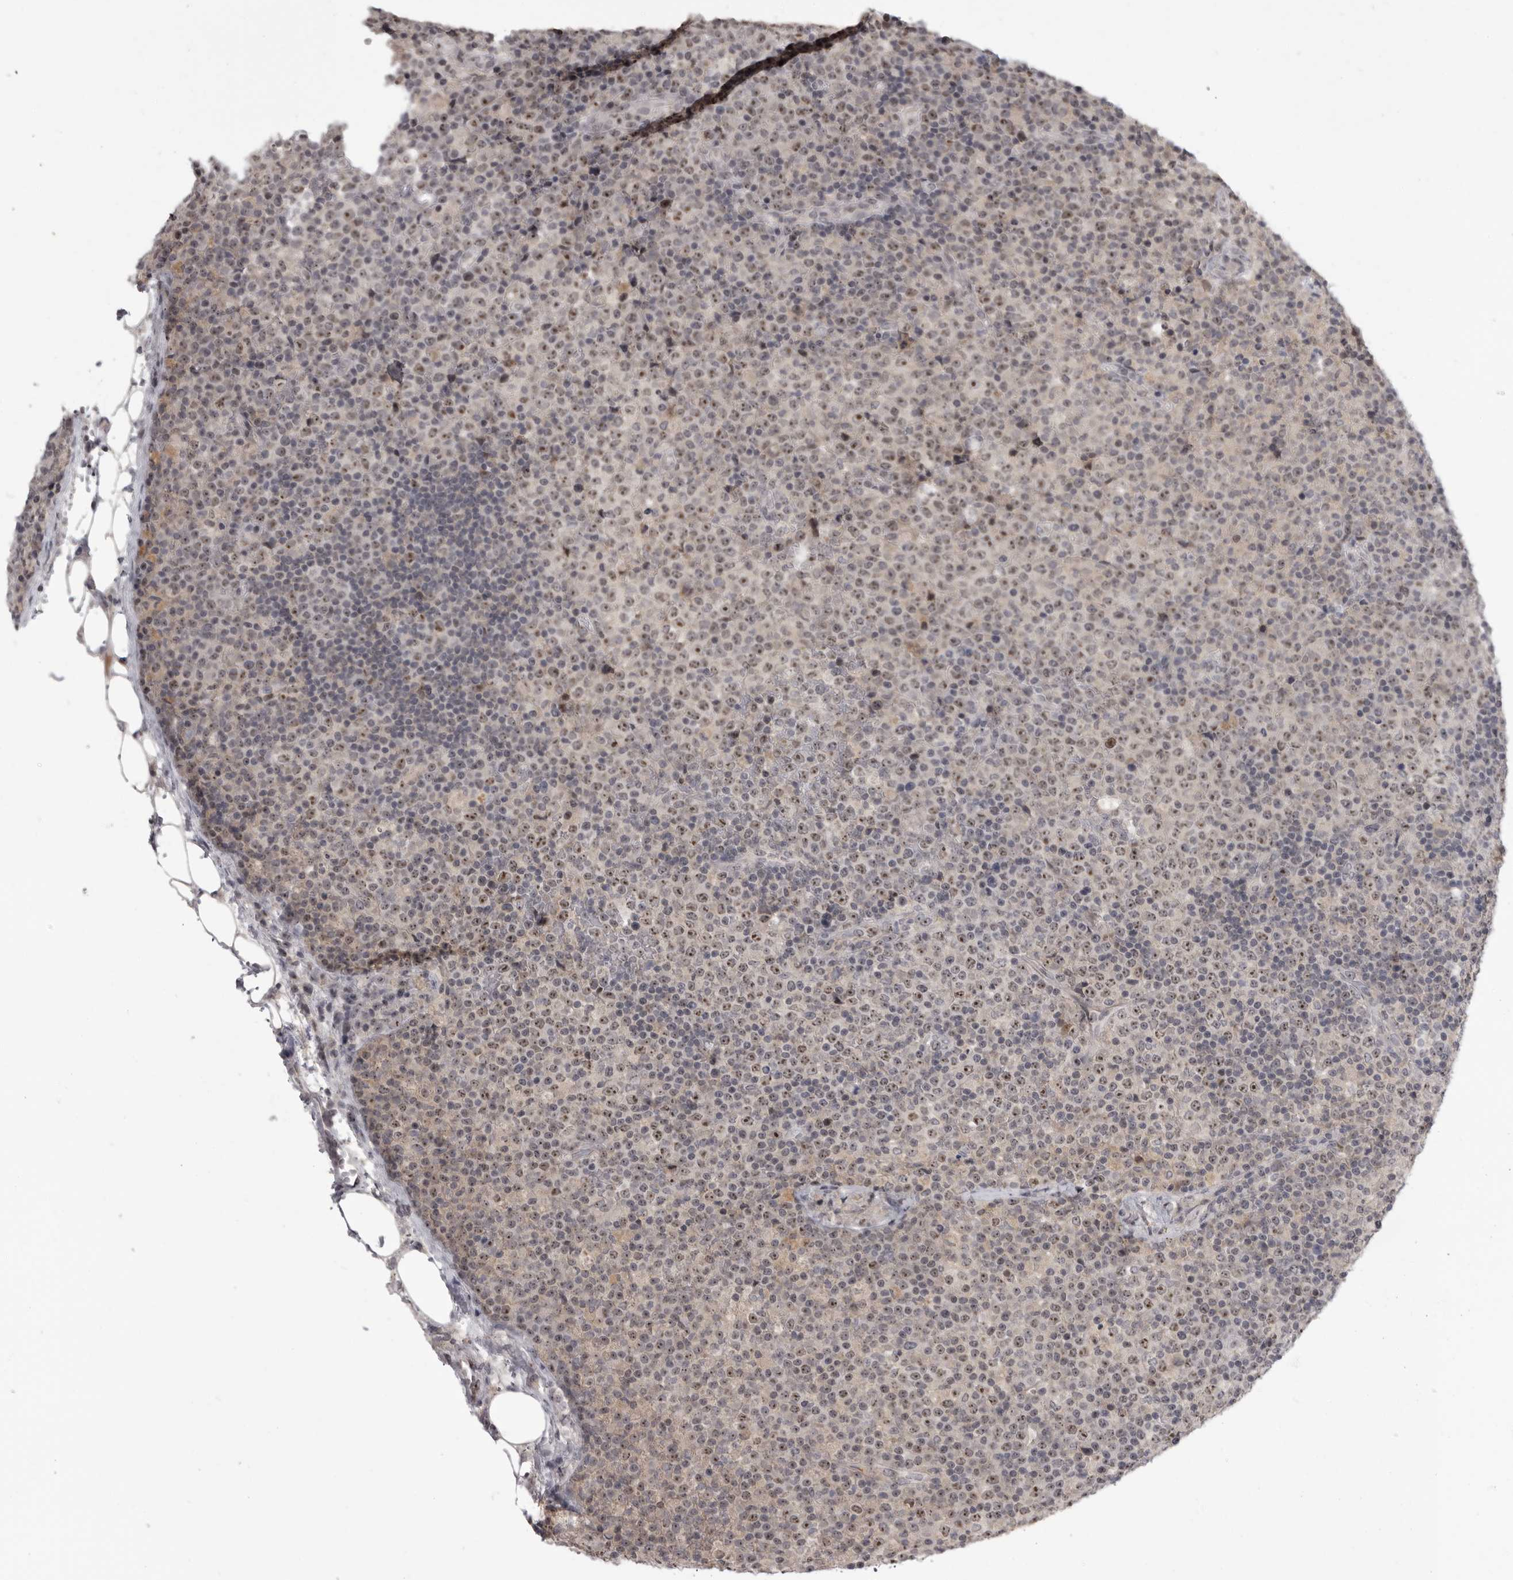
{"staining": {"intensity": "weak", "quantity": "25%-75%", "location": "nuclear"}, "tissue": "lymphoma", "cell_type": "Tumor cells", "image_type": "cancer", "snomed": [{"axis": "morphology", "description": "Malignant lymphoma, non-Hodgkin's type, High grade"}, {"axis": "topography", "description": "Lymph node"}], "caption": "Immunohistochemistry (IHC) (DAB (3,3'-diaminobenzidine)) staining of lymphoma shows weak nuclear protein positivity in about 25%-75% of tumor cells.", "gene": "MRTO4", "patient": {"sex": "male", "age": 13}}